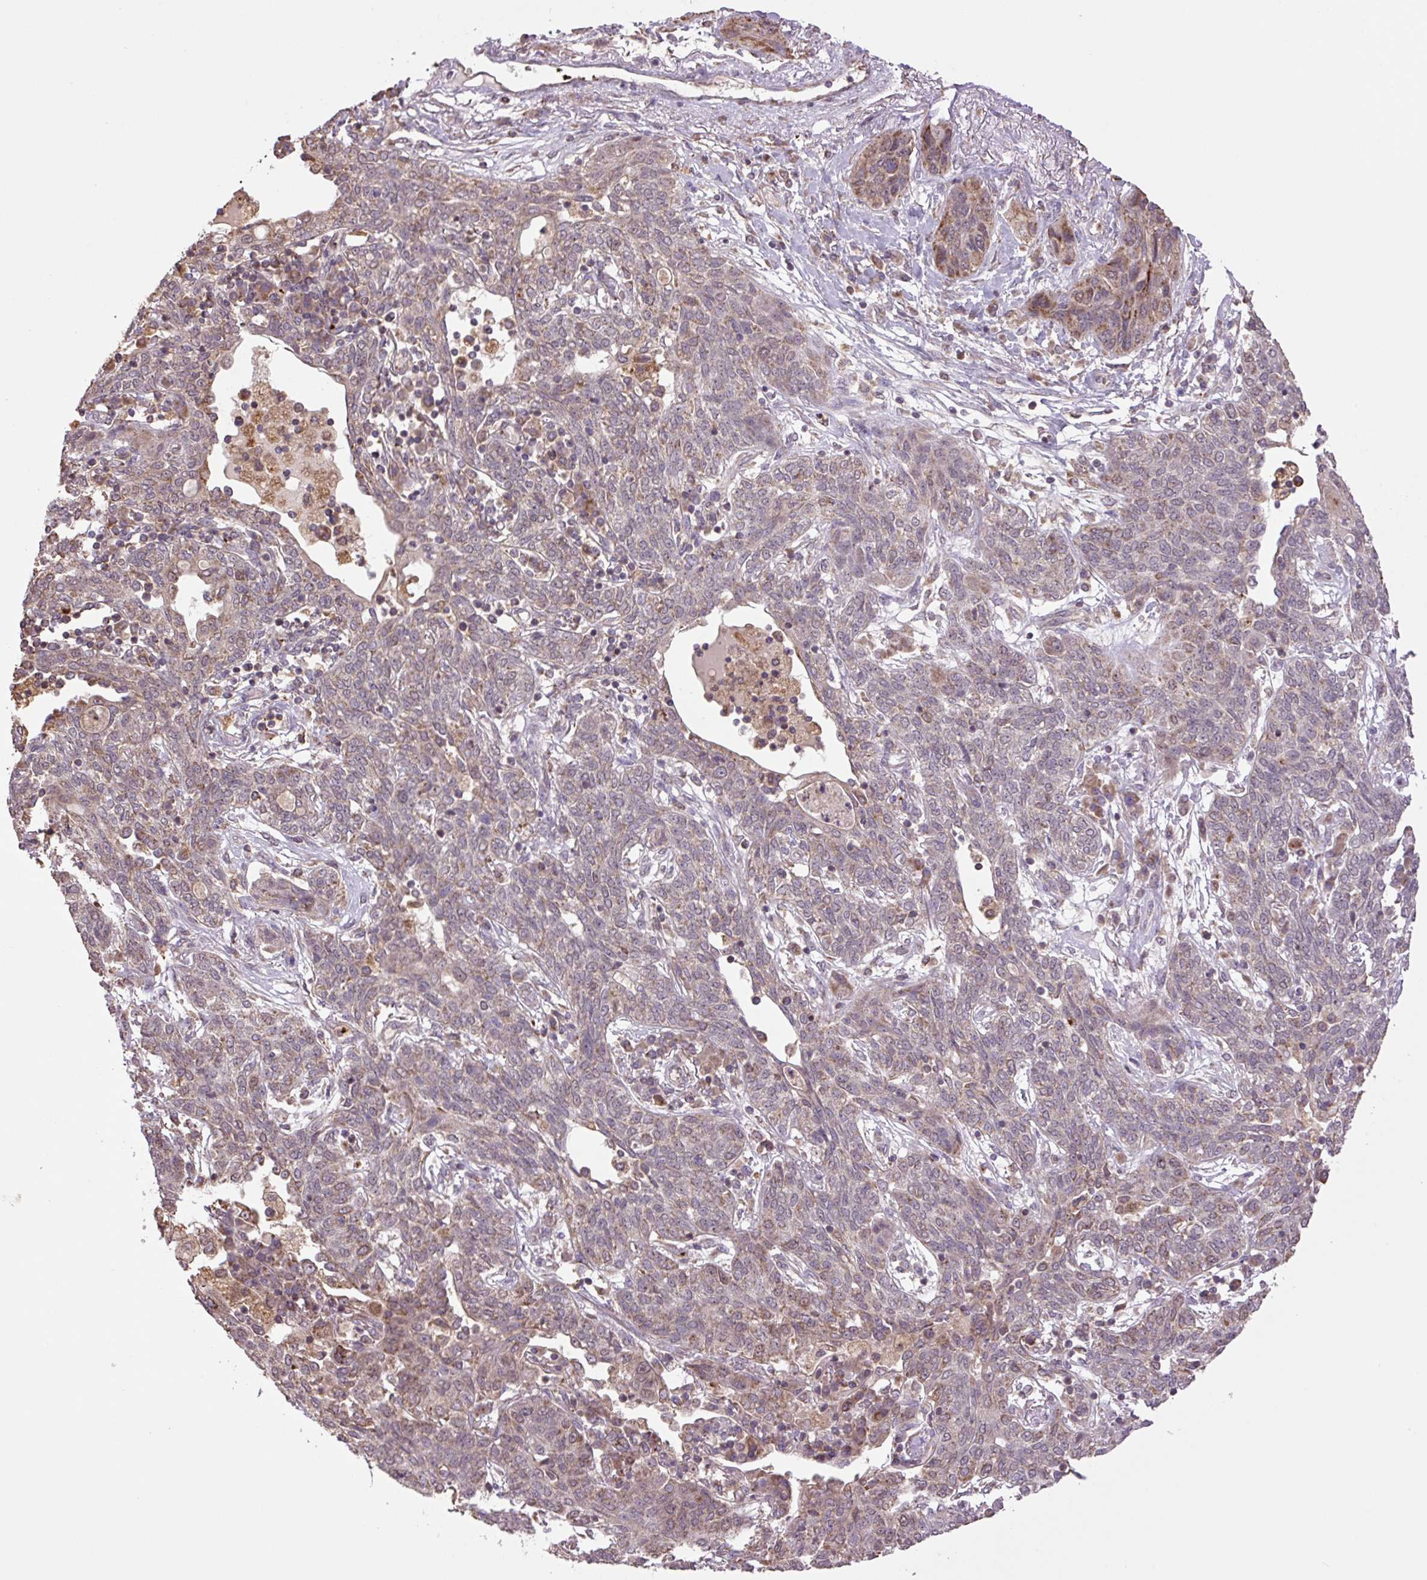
{"staining": {"intensity": "weak", "quantity": "<25%", "location": "cytoplasmic/membranous"}, "tissue": "lung cancer", "cell_type": "Tumor cells", "image_type": "cancer", "snomed": [{"axis": "morphology", "description": "Squamous cell carcinoma, NOS"}, {"axis": "topography", "description": "Lung"}], "caption": "Histopathology image shows no protein staining in tumor cells of lung squamous cell carcinoma tissue. Nuclei are stained in blue.", "gene": "TMEM160", "patient": {"sex": "female", "age": 70}}